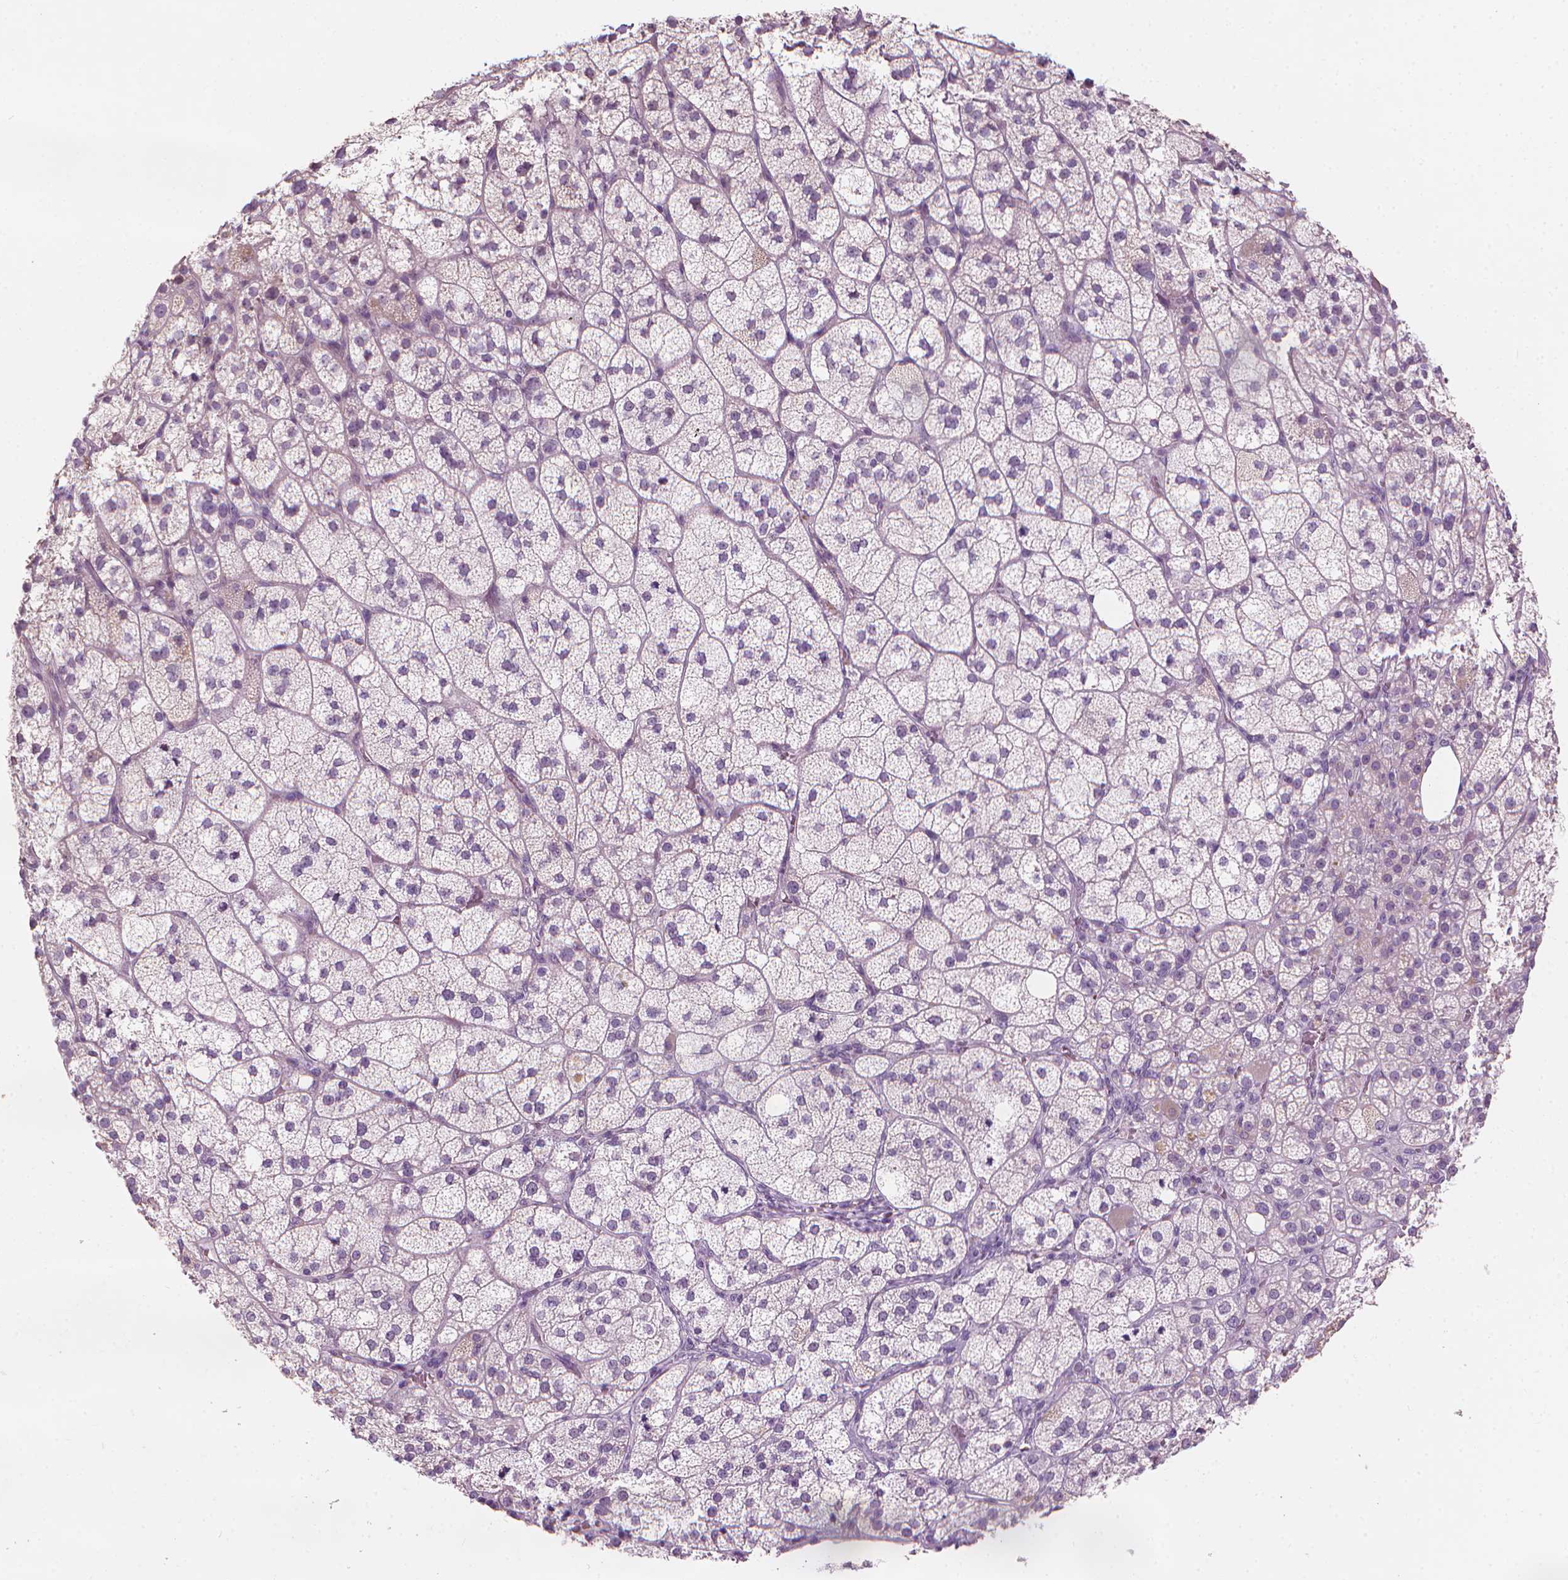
{"staining": {"intensity": "weak", "quantity": "<25%", "location": "cytoplasmic/membranous"}, "tissue": "adrenal gland", "cell_type": "Glandular cells", "image_type": "normal", "snomed": [{"axis": "morphology", "description": "Normal tissue, NOS"}, {"axis": "topography", "description": "Adrenal gland"}], "caption": "This photomicrograph is of normal adrenal gland stained with immunohistochemistry (IHC) to label a protein in brown with the nuclei are counter-stained blue. There is no expression in glandular cells.", "gene": "CFAP126", "patient": {"sex": "female", "age": 60}}